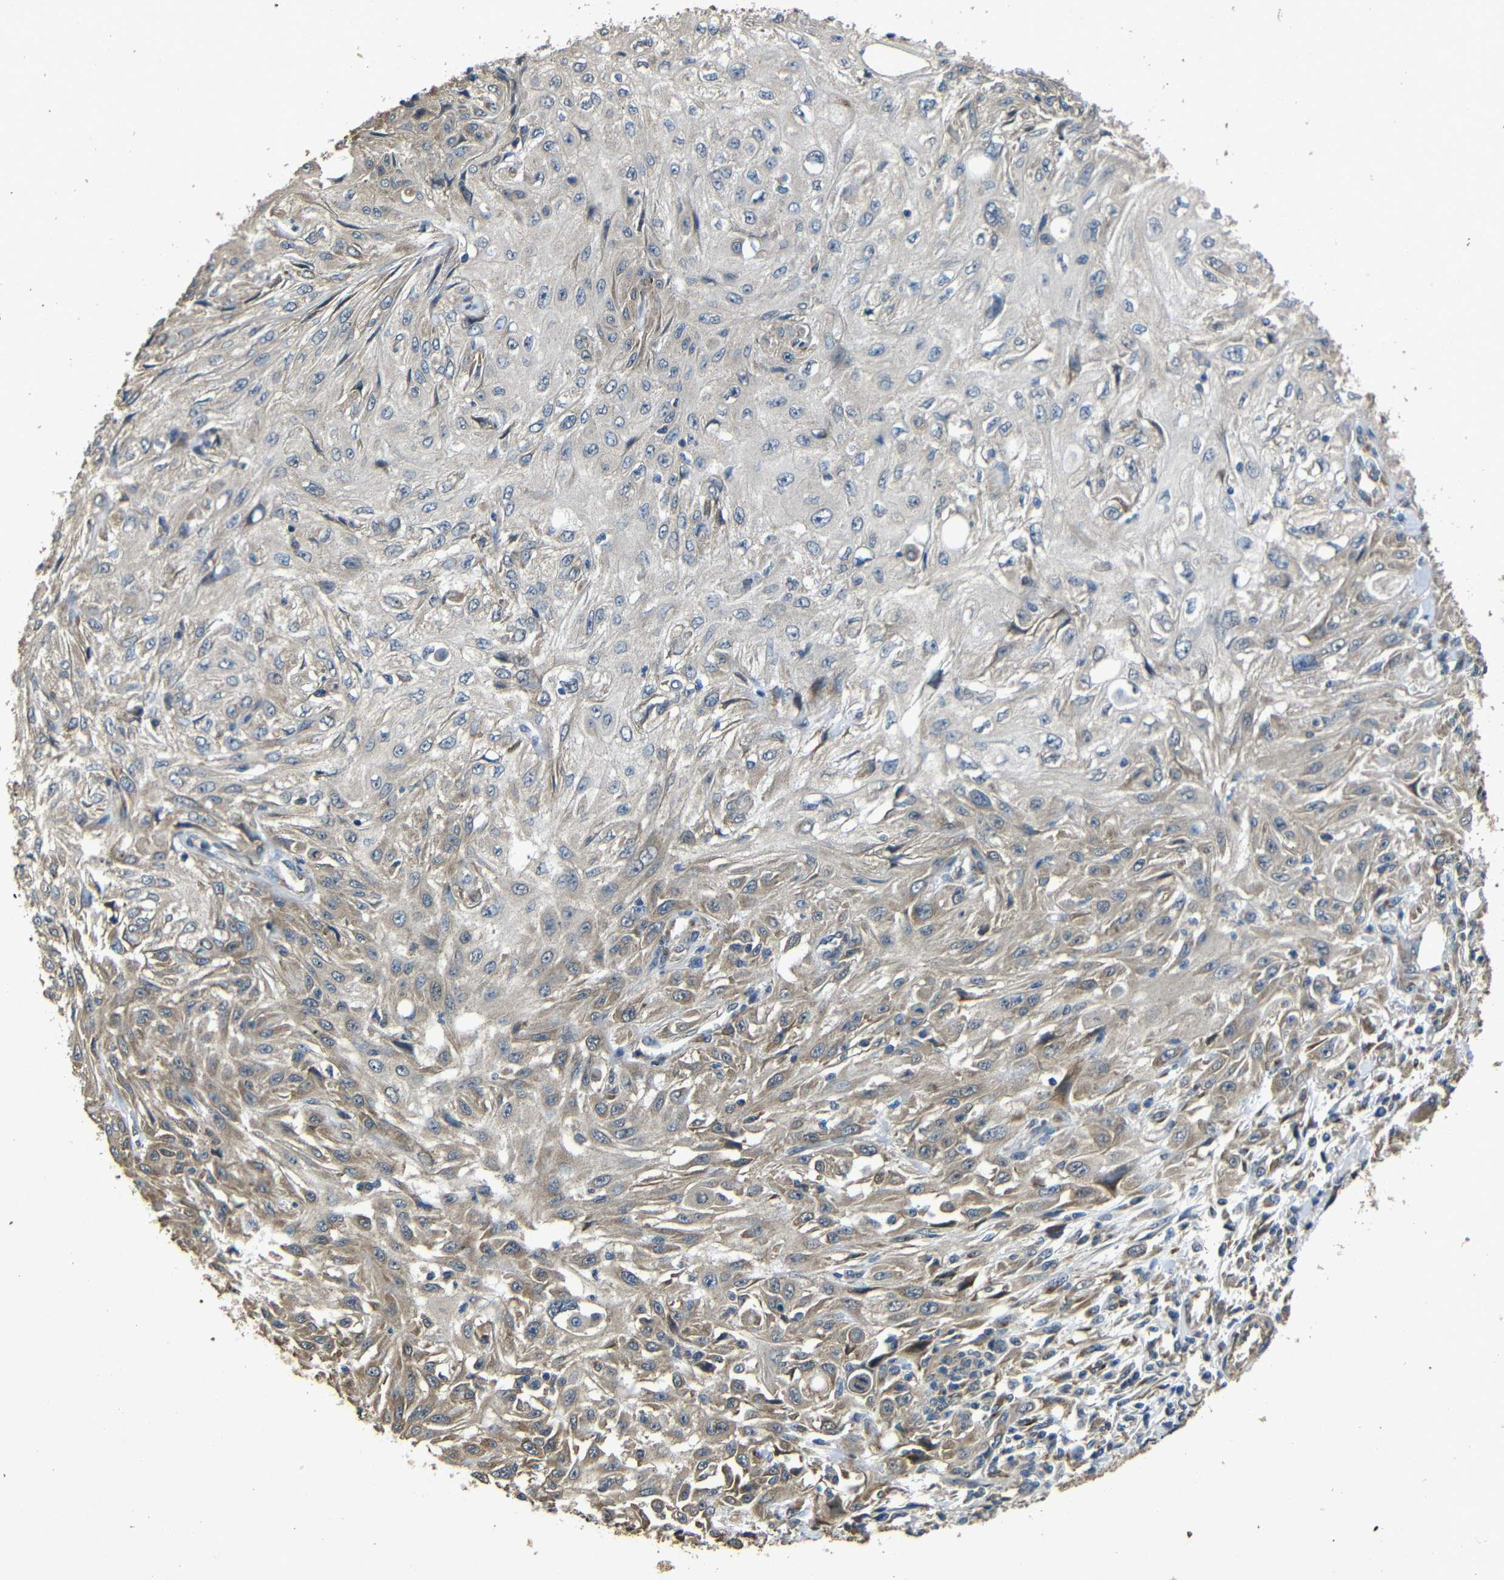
{"staining": {"intensity": "weak", "quantity": "25%-75%", "location": "cytoplasmic/membranous"}, "tissue": "skin cancer", "cell_type": "Tumor cells", "image_type": "cancer", "snomed": [{"axis": "morphology", "description": "Squamous cell carcinoma, NOS"}, {"axis": "topography", "description": "Skin"}], "caption": "A brown stain highlights weak cytoplasmic/membranous positivity of a protein in skin cancer (squamous cell carcinoma) tumor cells. (Stains: DAB (3,3'-diaminobenzidine) in brown, nuclei in blue, Microscopy: brightfield microscopy at high magnification).", "gene": "BNIP3", "patient": {"sex": "male", "age": 75}}